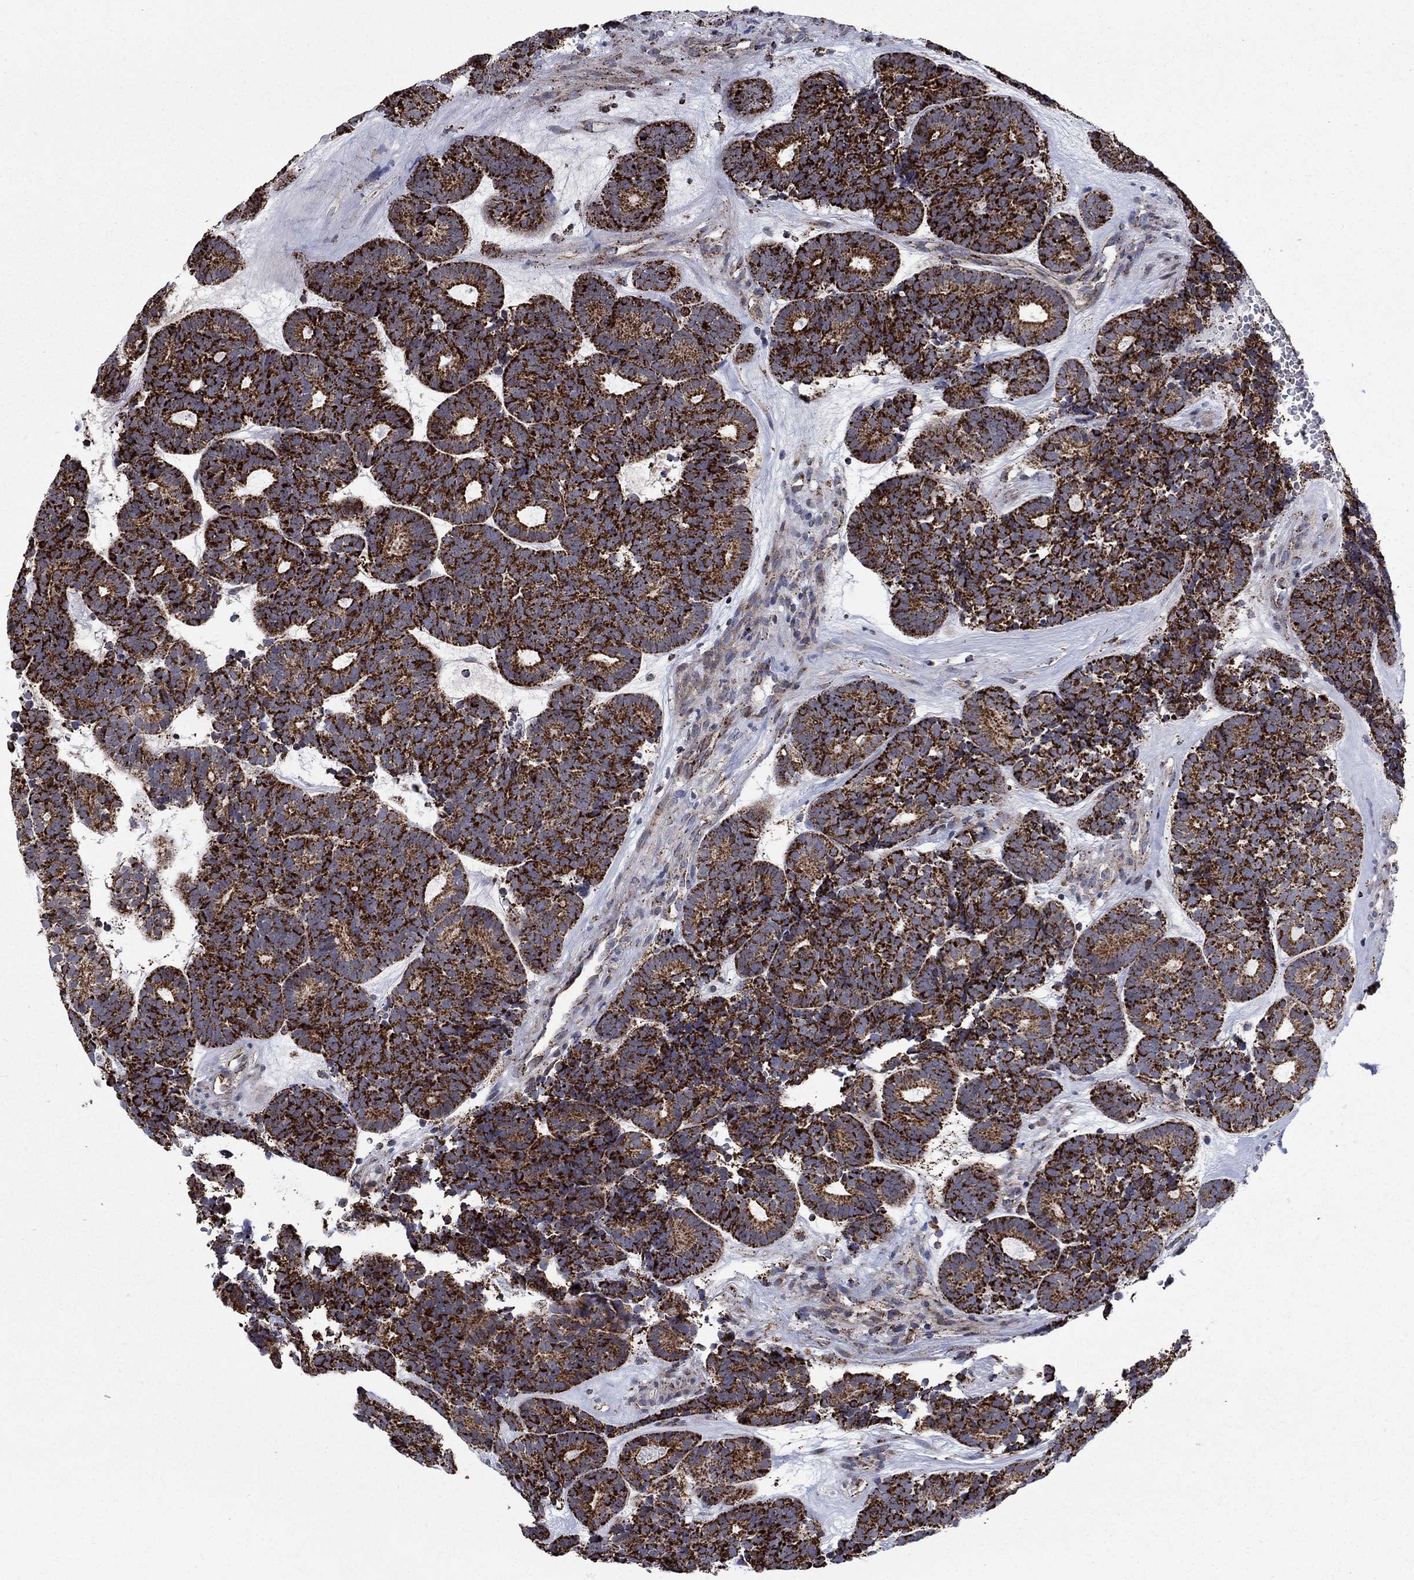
{"staining": {"intensity": "strong", "quantity": ">75%", "location": "cytoplasmic/membranous"}, "tissue": "head and neck cancer", "cell_type": "Tumor cells", "image_type": "cancer", "snomed": [{"axis": "morphology", "description": "Adenocarcinoma, NOS"}, {"axis": "topography", "description": "Head-Neck"}], "caption": "A high-resolution image shows immunohistochemistry (IHC) staining of adenocarcinoma (head and neck), which displays strong cytoplasmic/membranous staining in approximately >75% of tumor cells. Using DAB (3,3'-diaminobenzidine) (brown) and hematoxylin (blue) stains, captured at high magnification using brightfield microscopy.", "gene": "MOAP1", "patient": {"sex": "female", "age": 81}}